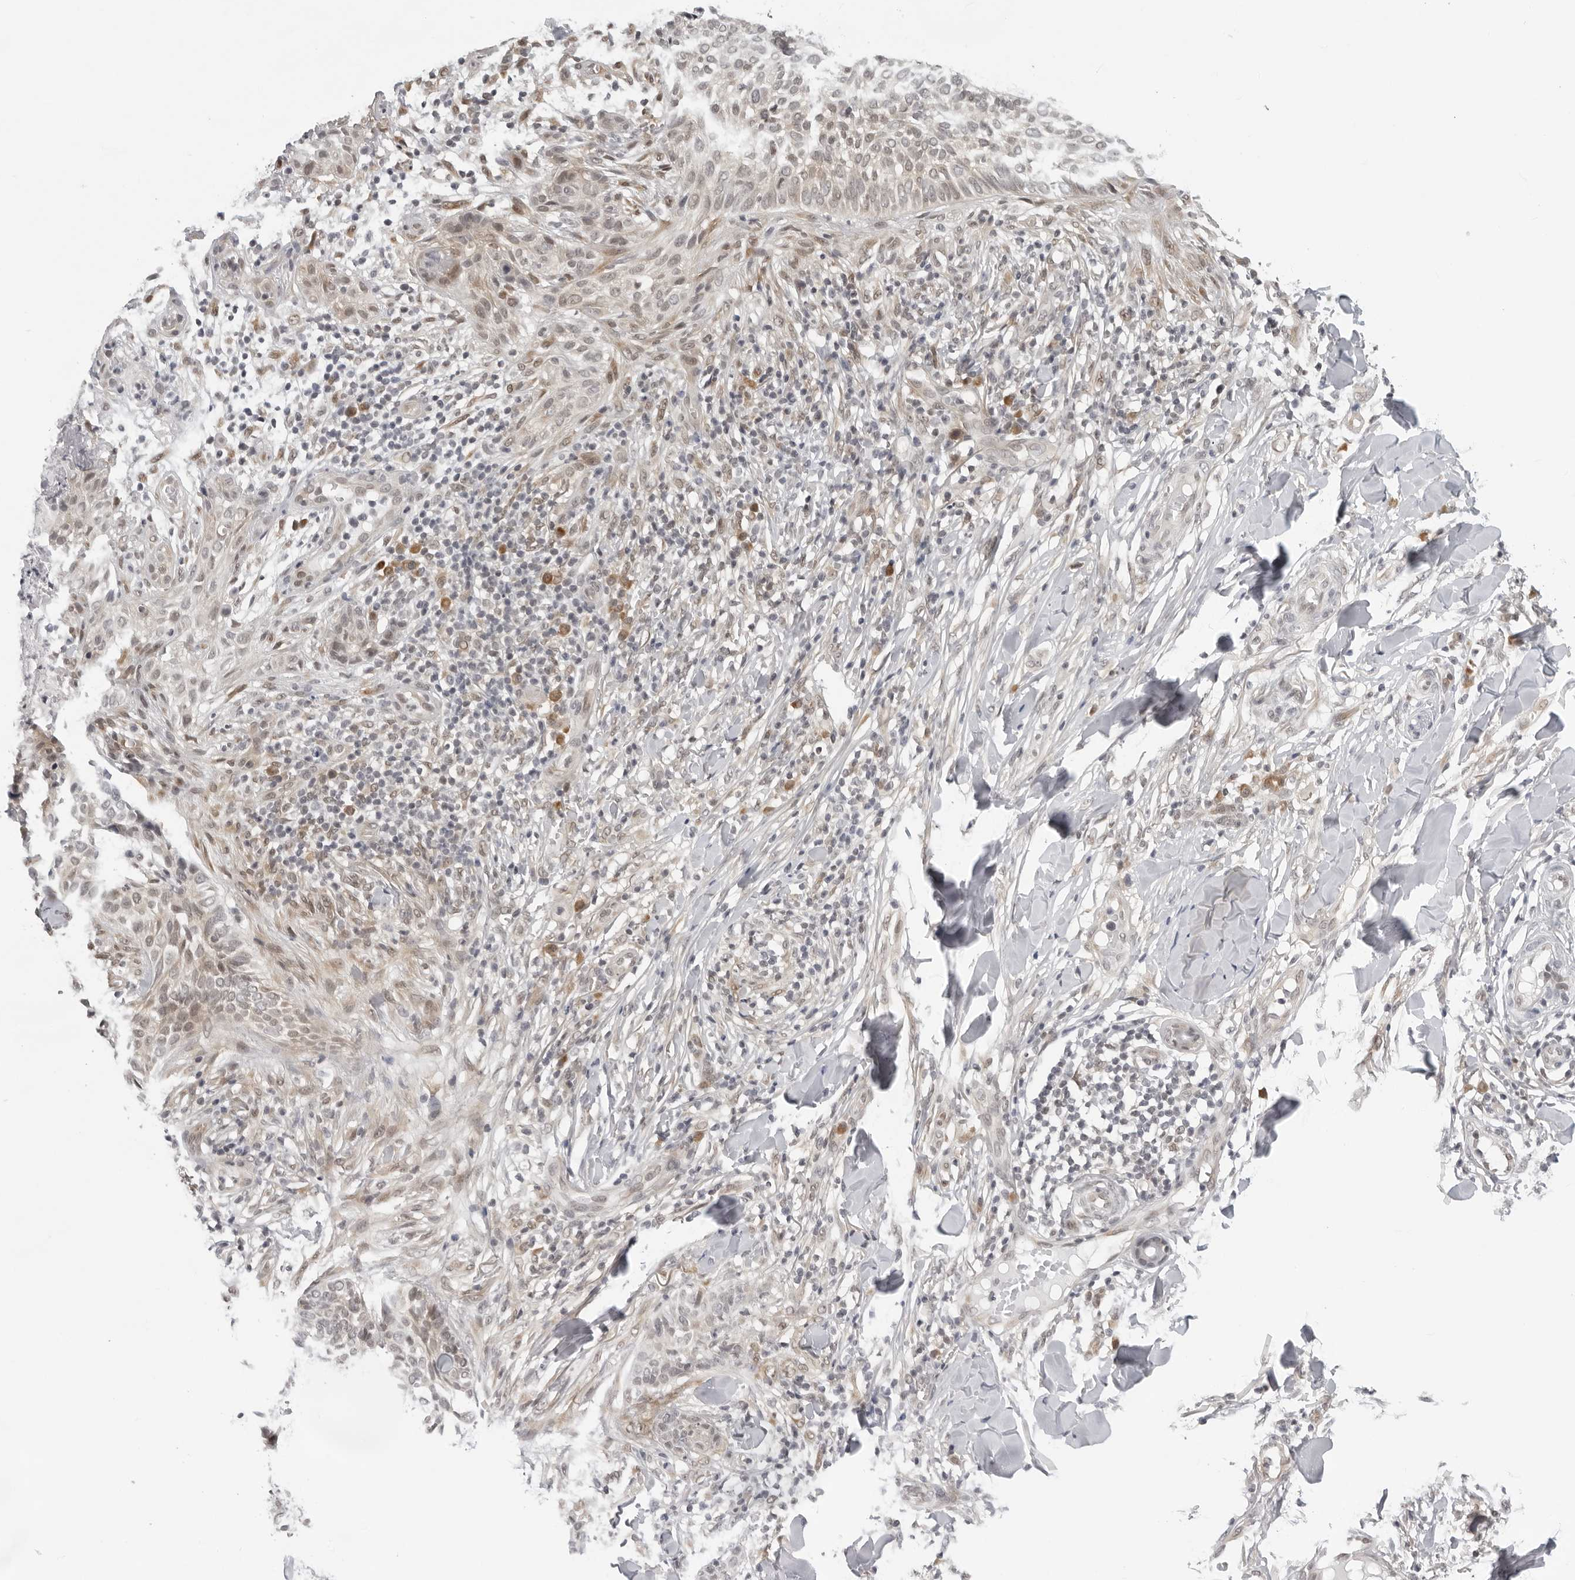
{"staining": {"intensity": "negative", "quantity": "none", "location": "none"}, "tissue": "skin cancer", "cell_type": "Tumor cells", "image_type": "cancer", "snomed": [{"axis": "morphology", "description": "Normal tissue, NOS"}, {"axis": "morphology", "description": "Basal cell carcinoma"}, {"axis": "topography", "description": "Skin"}], "caption": "Skin cancer was stained to show a protein in brown. There is no significant positivity in tumor cells.", "gene": "CASP7", "patient": {"sex": "male", "age": 67}}